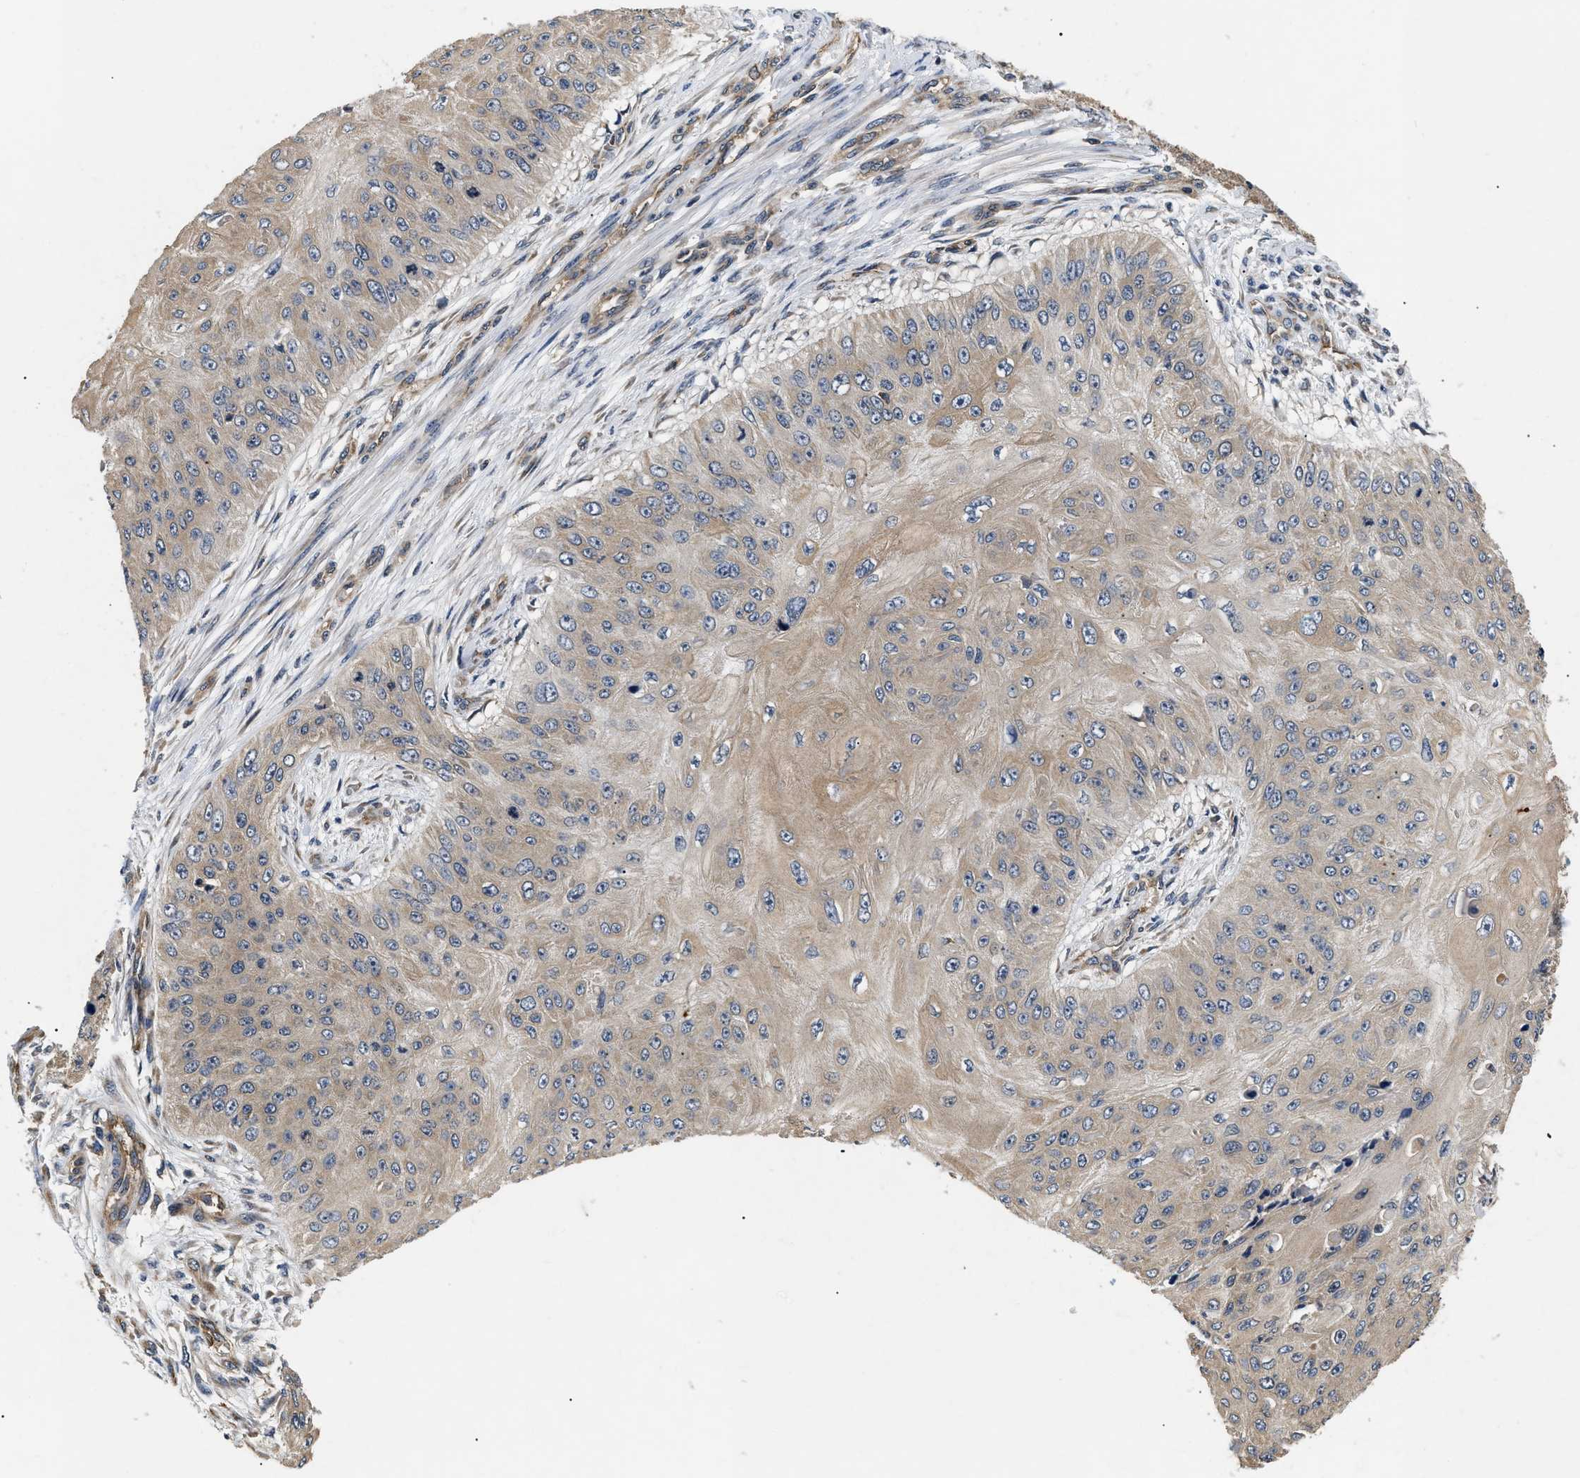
{"staining": {"intensity": "weak", "quantity": ">75%", "location": "cytoplasmic/membranous"}, "tissue": "skin cancer", "cell_type": "Tumor cells", "image_type": "cancer", "snomed": [{"axis": "morphology", "description": "Squamous cell carcinoma, NOS"}, {"axis": "topography", "description": "Skin"}], "caption": "A high-resolution micrograph shows IHC staining of skin cancer (squamous cell carcinoma), which demonstrates weak cytoplasmic/membranous staining in approximately >75% of tumor cells.", "gene": "HMGCR", "patient": {"sex": "female", "age": 80}}